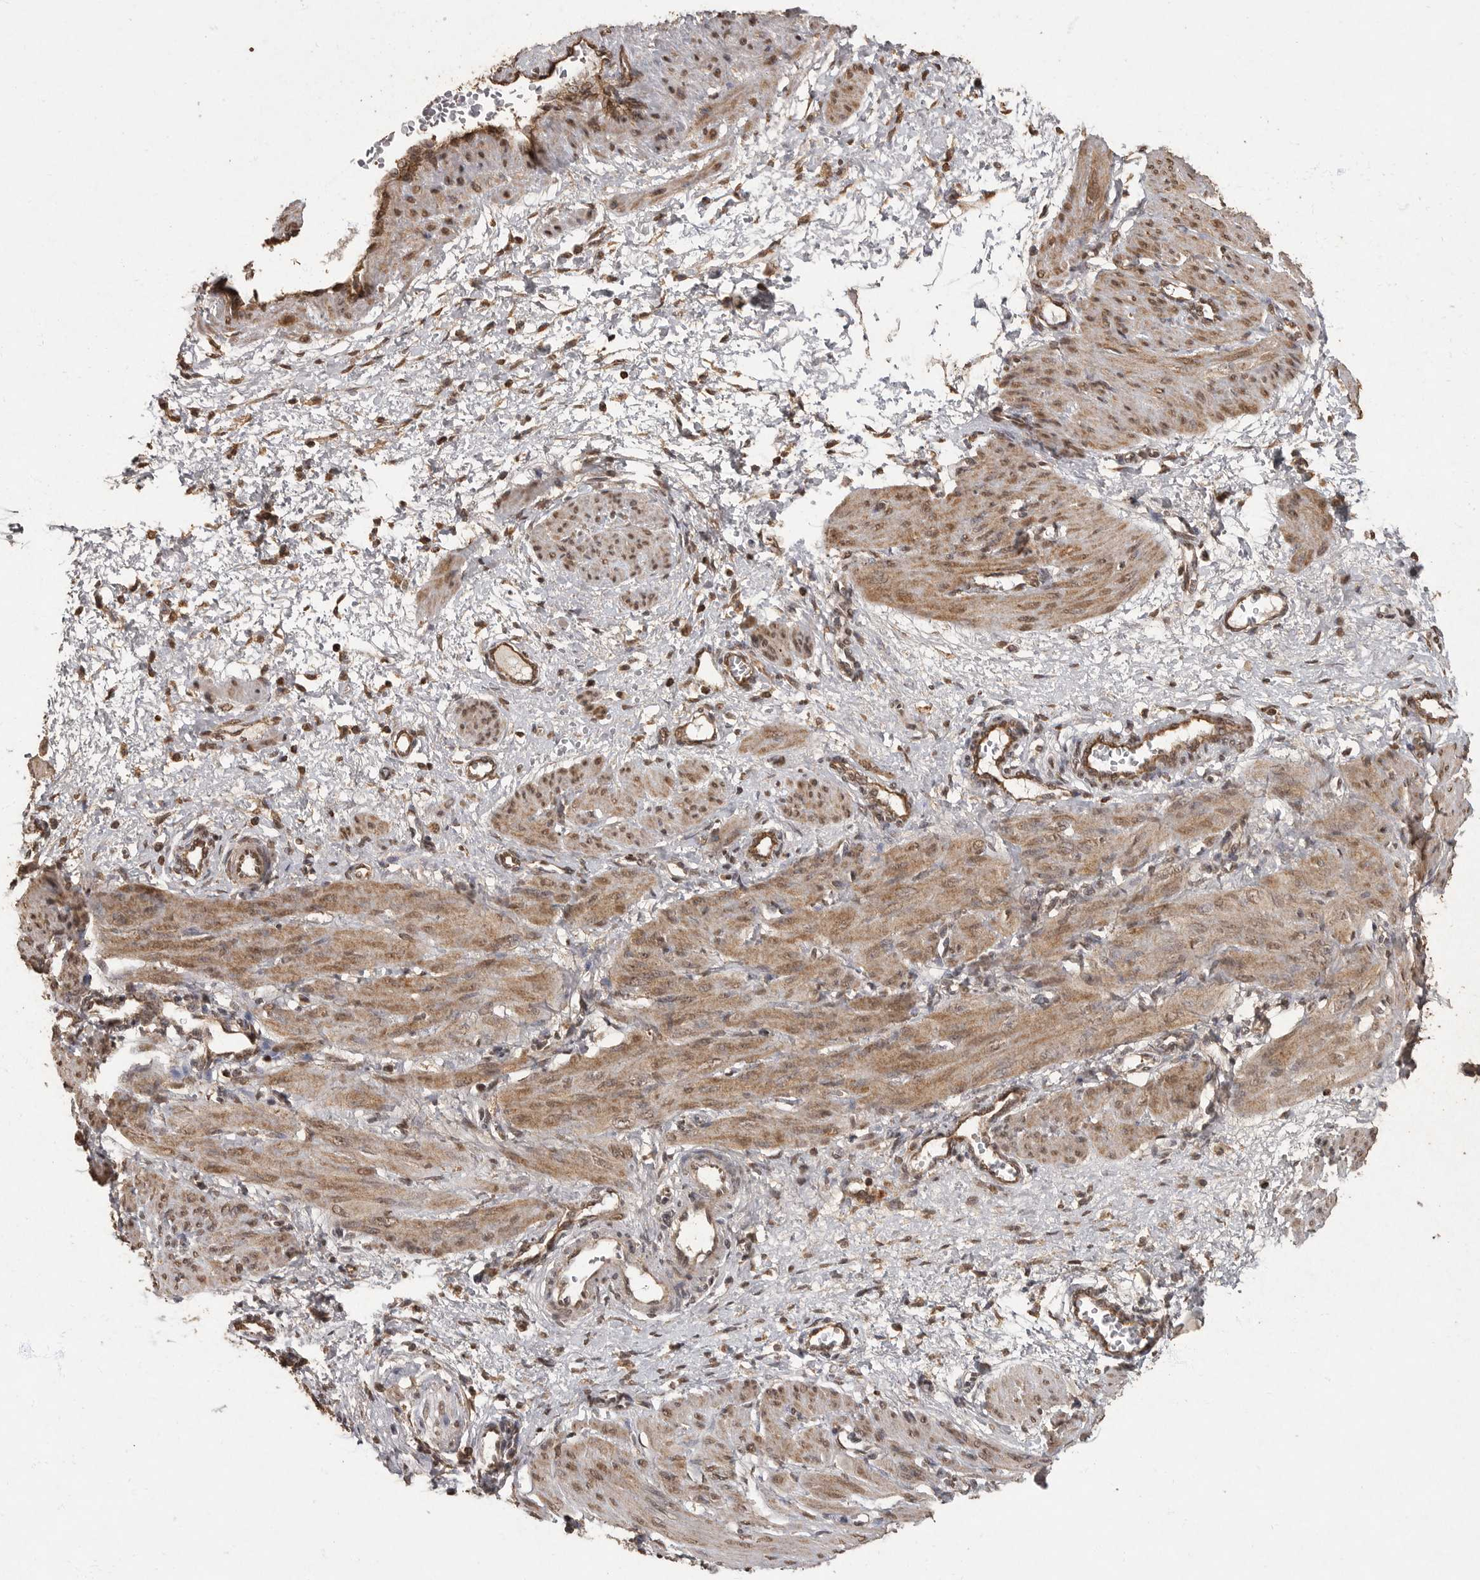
{"staining": {"intensity": "moderate", "quantity": ">75%", "location": "cytoplasmic/membranous,nuclear"}, "tissue": "smooth muscle", "cell_type": "Smooth muscle cells", "image_type": "normal", "snomed": [{"axis": "morphology", "description": "Normal tissue, NOS"}, {"axis": "topography", "description": "Endometrium"}], "caption": "This is a histology image of IHC staining of benign smooth muscle, which shows moderate positivity in the cytoplasmic/membranous,nuclear of smooth muscle cells.", "gene": "MAFG", "patient": {"sex": "female", "age": 33}}